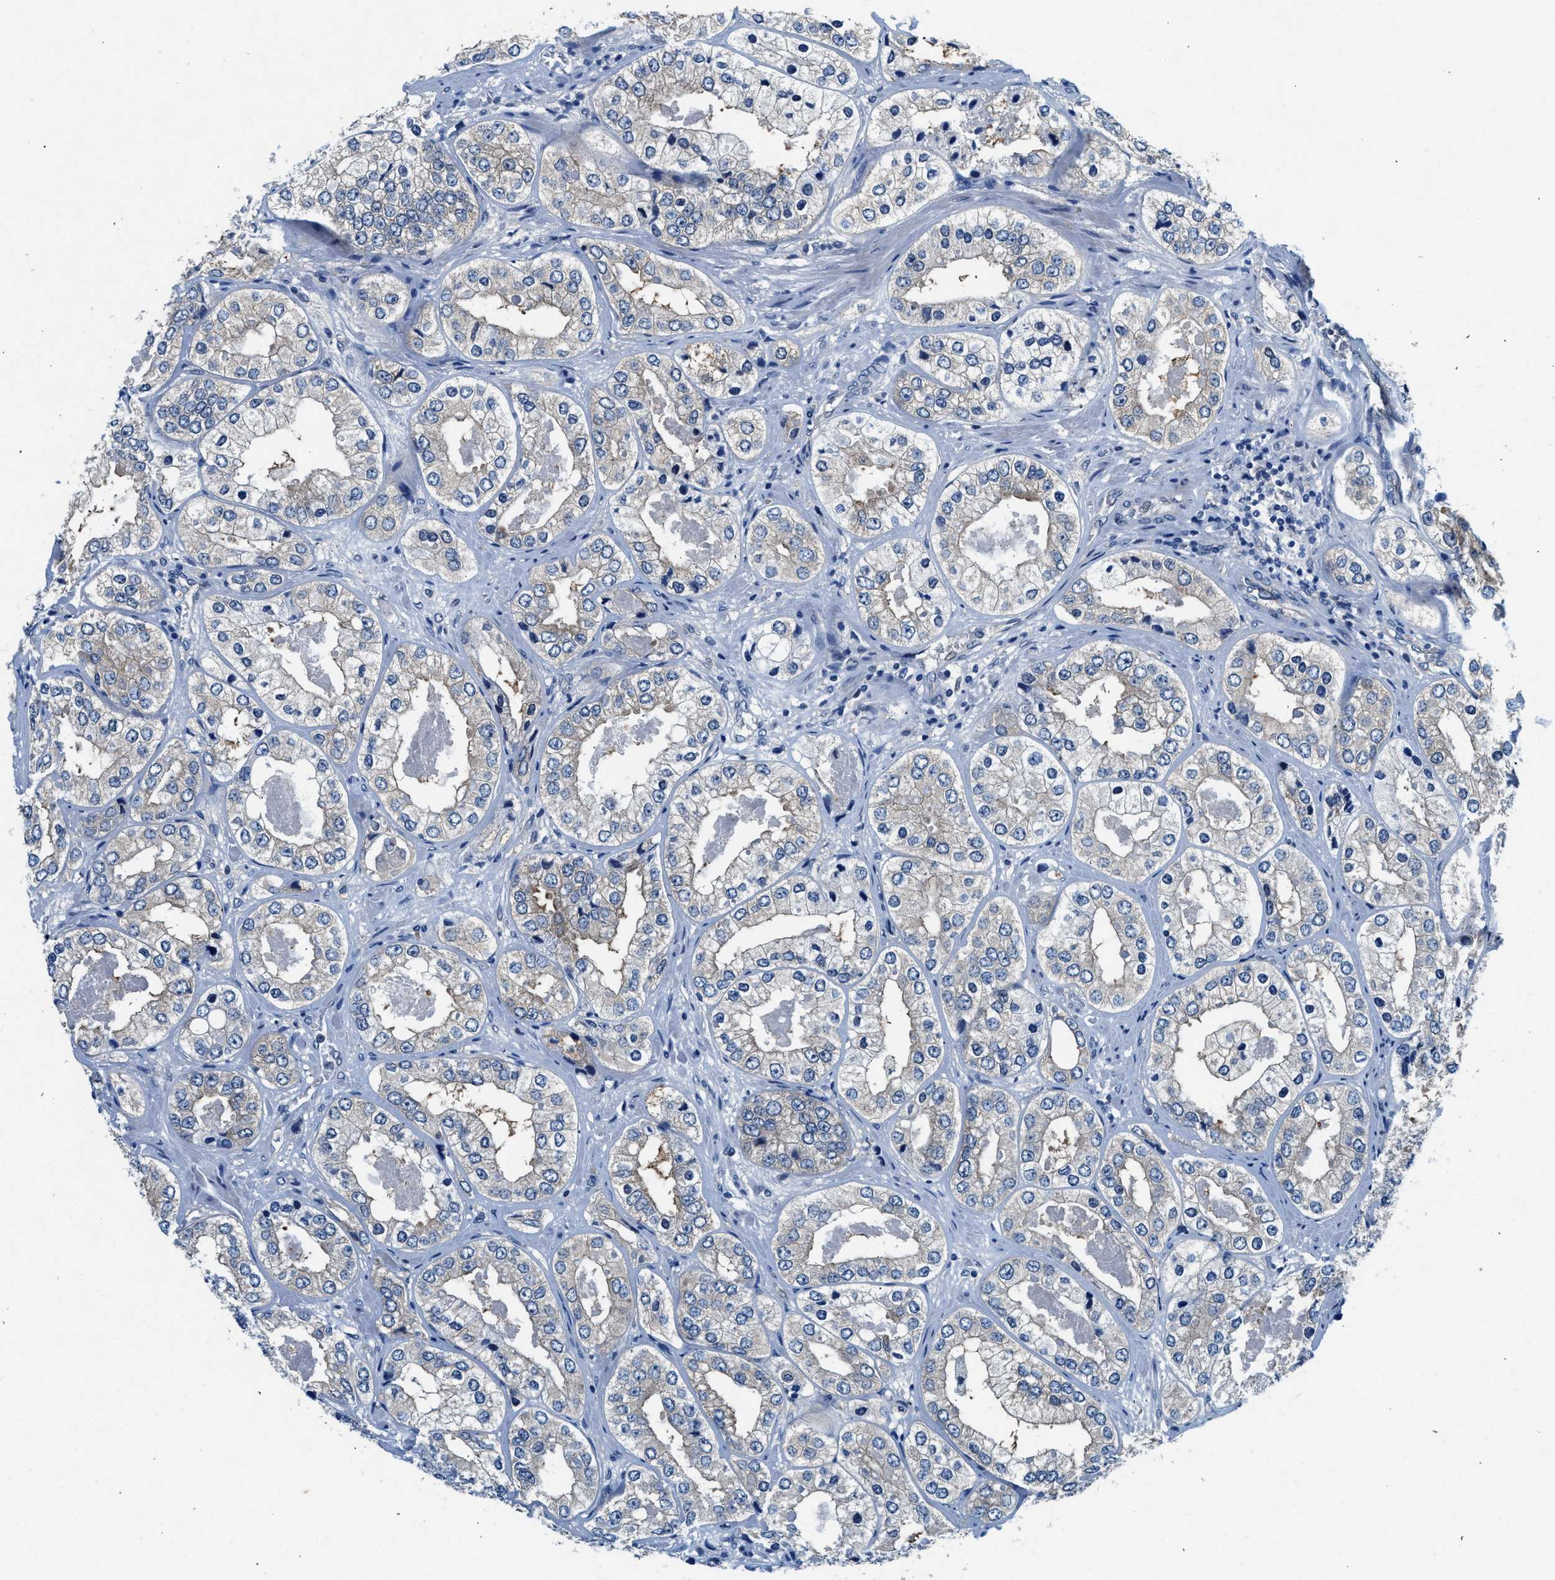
{"staining": {"intensity": "negative", "quantity": "none", "location": "none"}, "tissue": "prostate cancer", "cell_type": "Tumor cells", "image_type": "cancer", "snomed": [{"axis": "morphology", "description": "Adenocarcinoma, High grade"}, {"axis": "topography", "description": "Prostate"}], "caption": "Histopathology image shows no significant protein staining in tumor cells of prostate cancer.", "gene": "COPS2", "patient": {"sex": "male", "age": 61}}